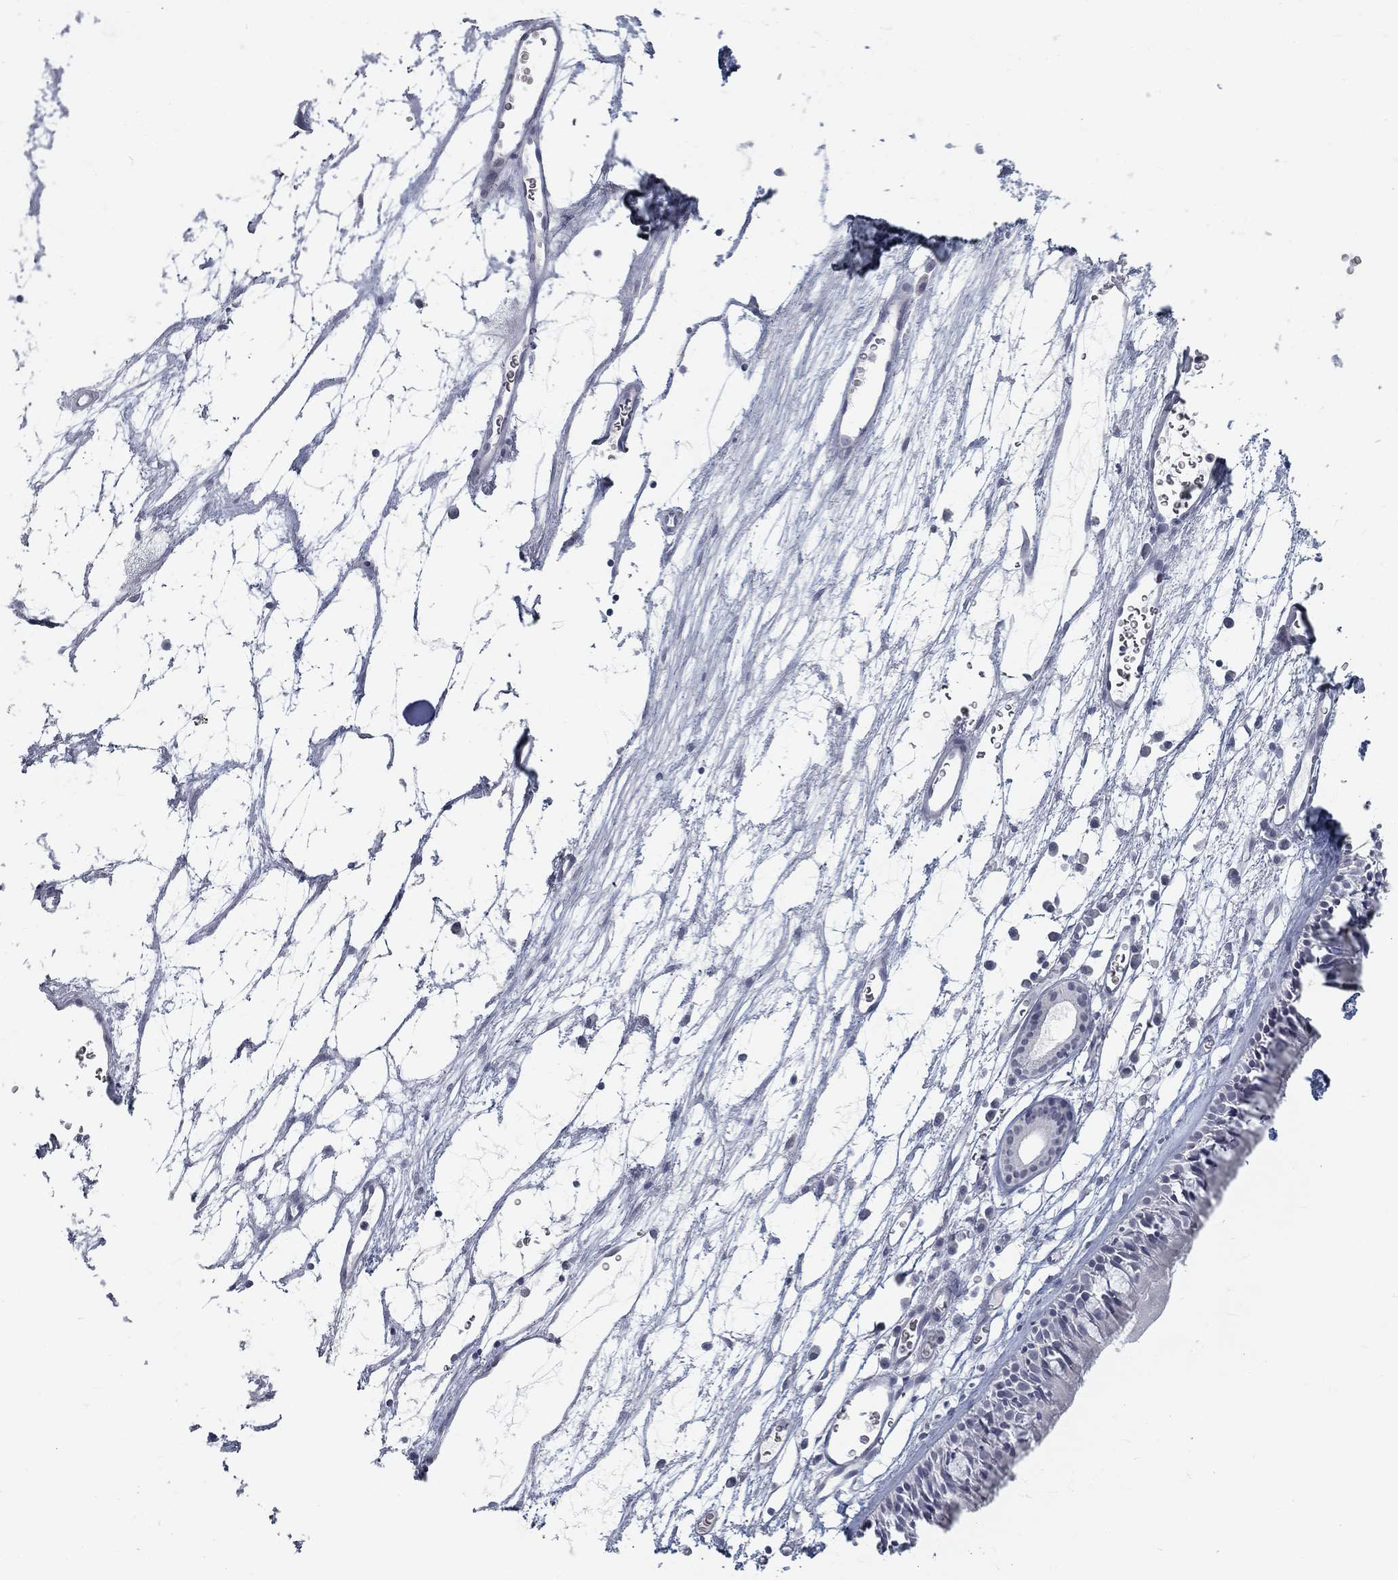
{"staining": {"intensity": "negative", "quantity": "none", "location": "none"}, "tissue": "nasopharynx", "cell_type": "Respiratory epithelial cells", "image_type": "normal", "snomed": [{"axis": "morphology", "description": "Normal tissue, NOS"}, {"axis": "topography", "description": "Nasopharynx"}], "caption": "IHC micrograph of benign nasopharynx: nasopharynx stained with DAB (3,3'-diaminobenzidine) demonstrates no significant protein staining in respiratory epithelial cells. (Immunohistochemistry (ihc), brightfield microscopy, high magnification).", "gene": "ATP1A3", "patient": {"sex": "male", "age": 69}}